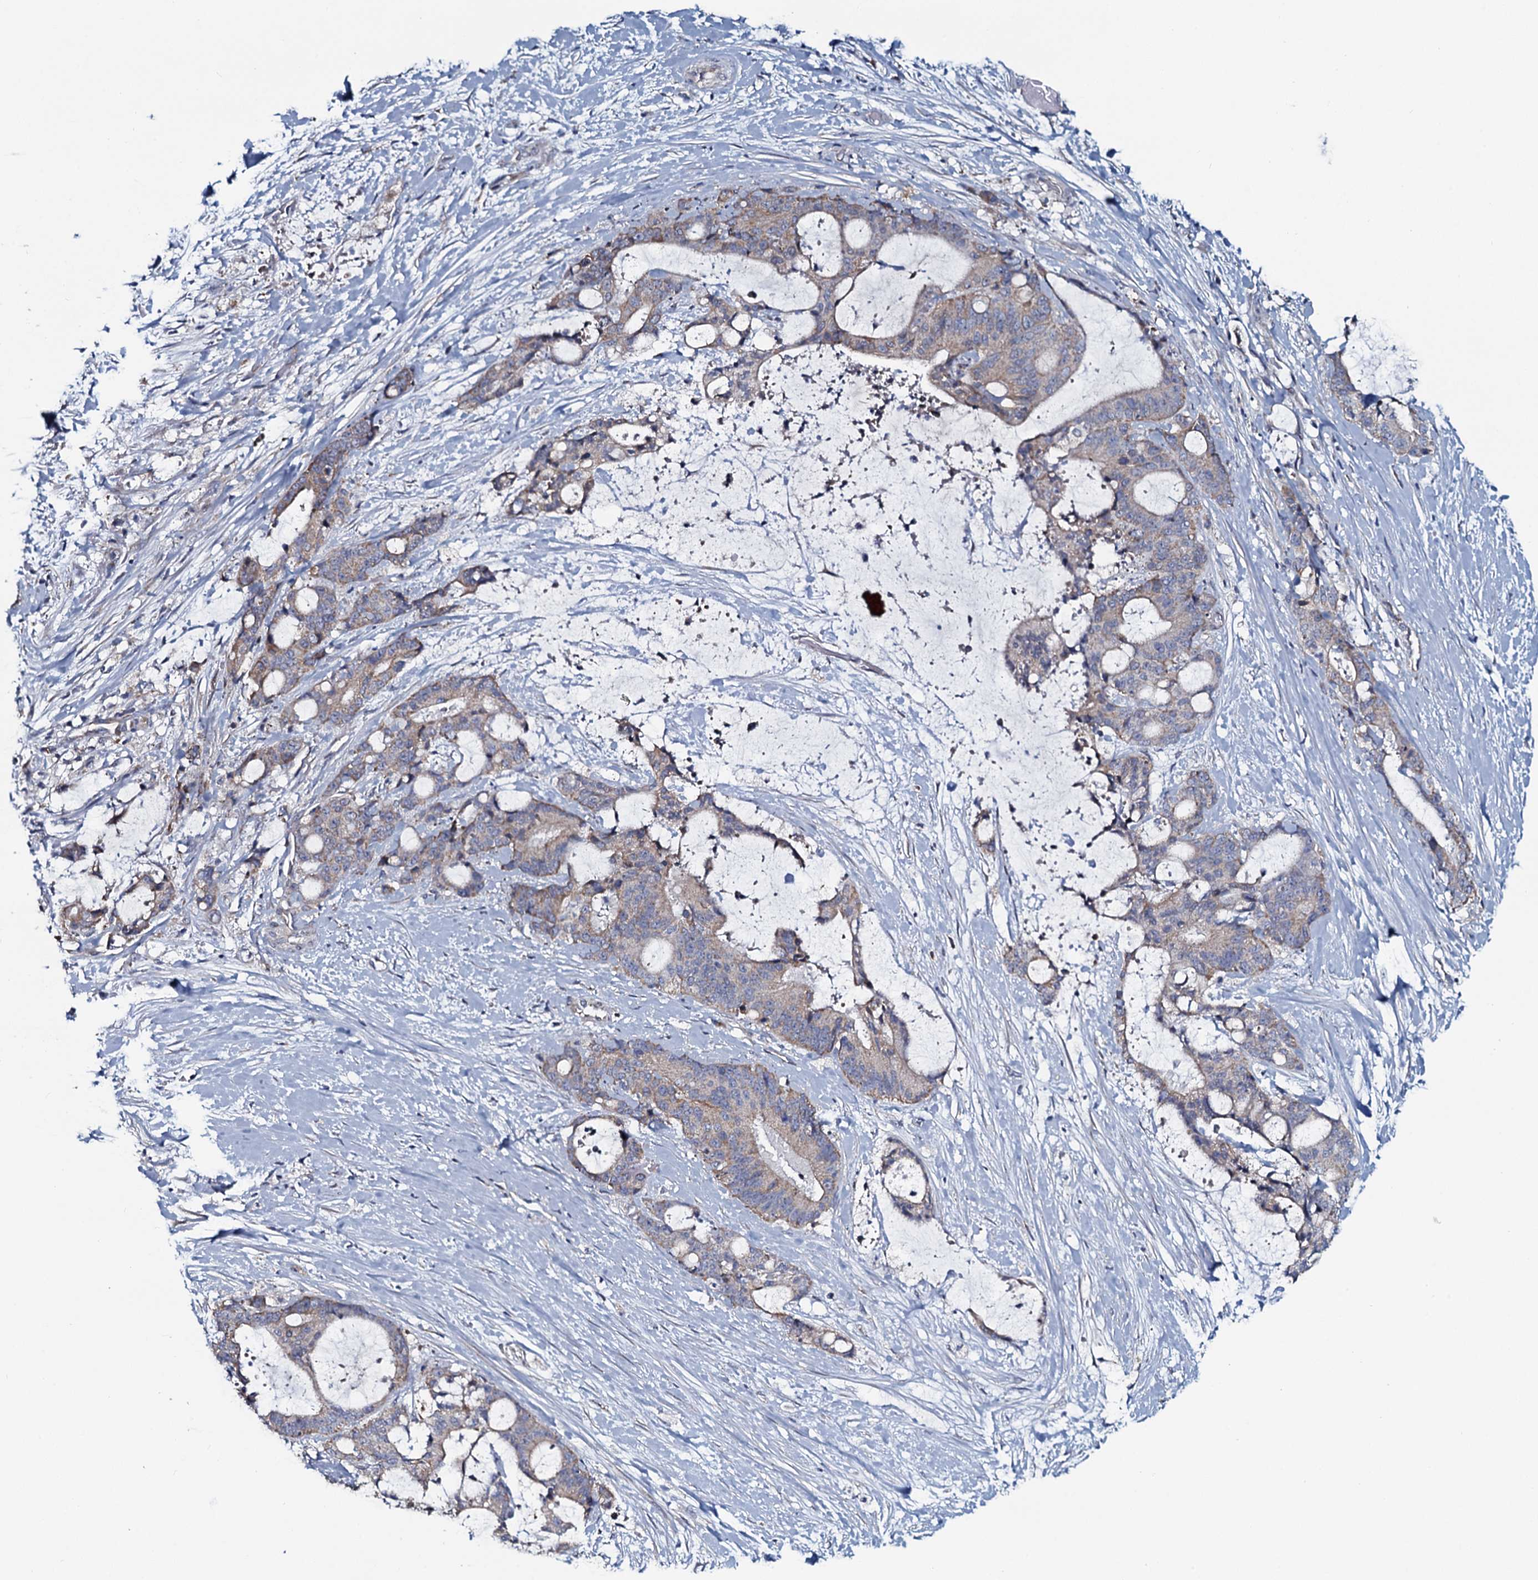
{"staining": {"intensity": "weak", "quantity": "25%-75%", "location": "cytoplasmic/membranous"}, "tissue": "liver cancer", "cell_type": "Tumor cells", "image_type": "cancer", "snomed": [{"axis": "morphology", "description": "Normal tissue, NOS"}, {"axis": "morphology", "description": "Cholangiocarcinoma"}, {"axis": "topography", "description": "Liver"}, {"axis": "topography", "description": "Peripheral nerve tissue"}], "caption": "Approximately 25%-75% of tumor cells in human liver cancer (cholangiocarcinoma) demonstrate weak cytoplasmic/membranous protein positivity as visualized by brown immunohistochemical staining.", "gene": "KCTD4", "patient": {"sex": "female", "age": 73}}